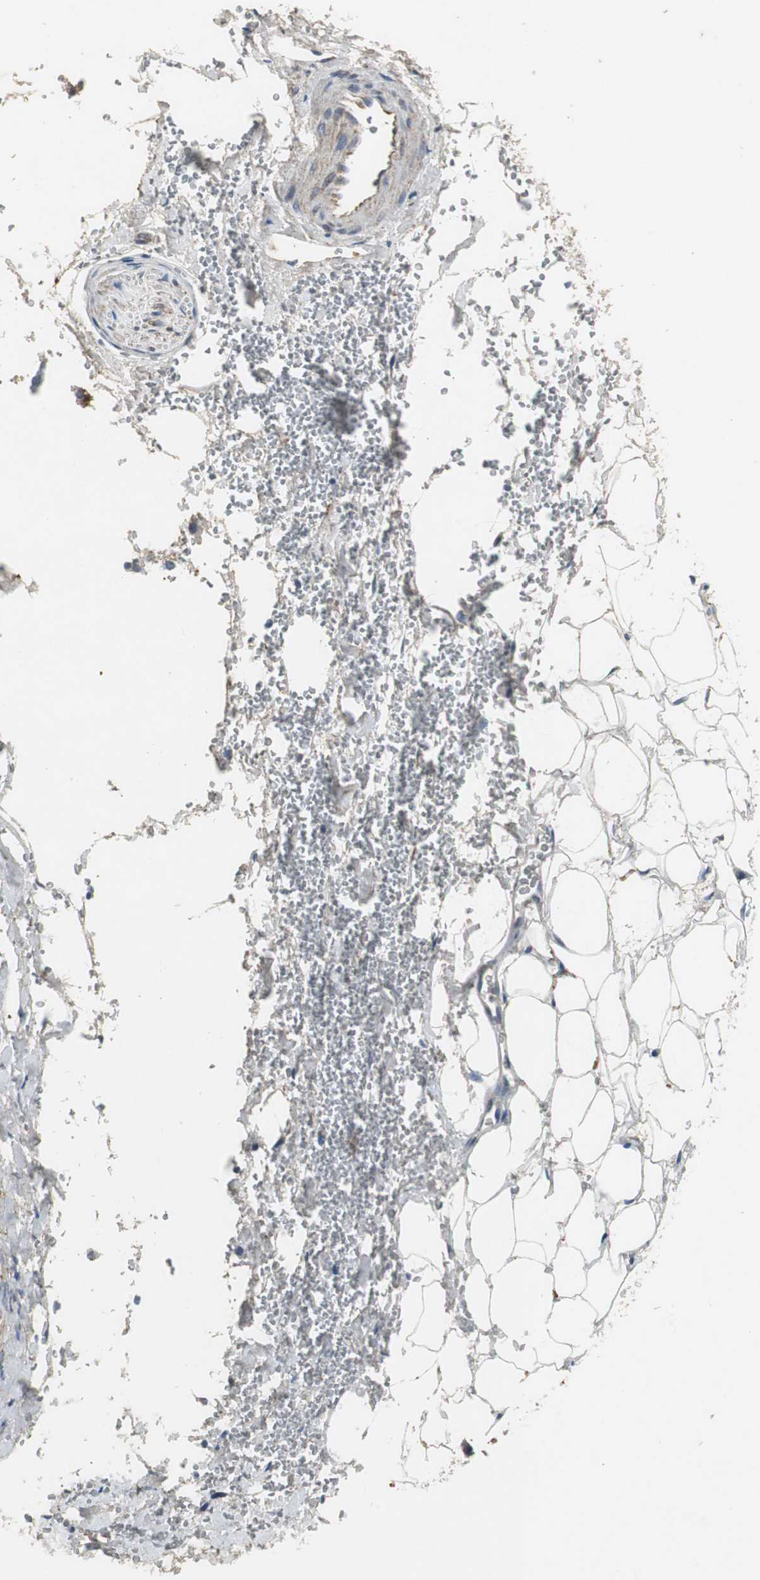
{"staining": {"intensity": "weak", "quantity": ">75%", "location": "cytoplasmic/membranous"}, "tissue": "adrenal gland", "cell_type": "Glandular cells", "image_type": "normal", "snomed": [{"axis": "morphology", "description": "Normal tissue, NOS"}, {"axis": "topography", "description": "Adrenal gland"}], "caption": "Immunohistochemical staining of normal adrenal gland displays low levels of weak cytoplasmic/membranous expression in about >75% of glandular cells. The protein is shown in brown color, while the nuclei are stained blue.", "gene": "ISCU", "patient": {"sex": "female", "age": 44}}